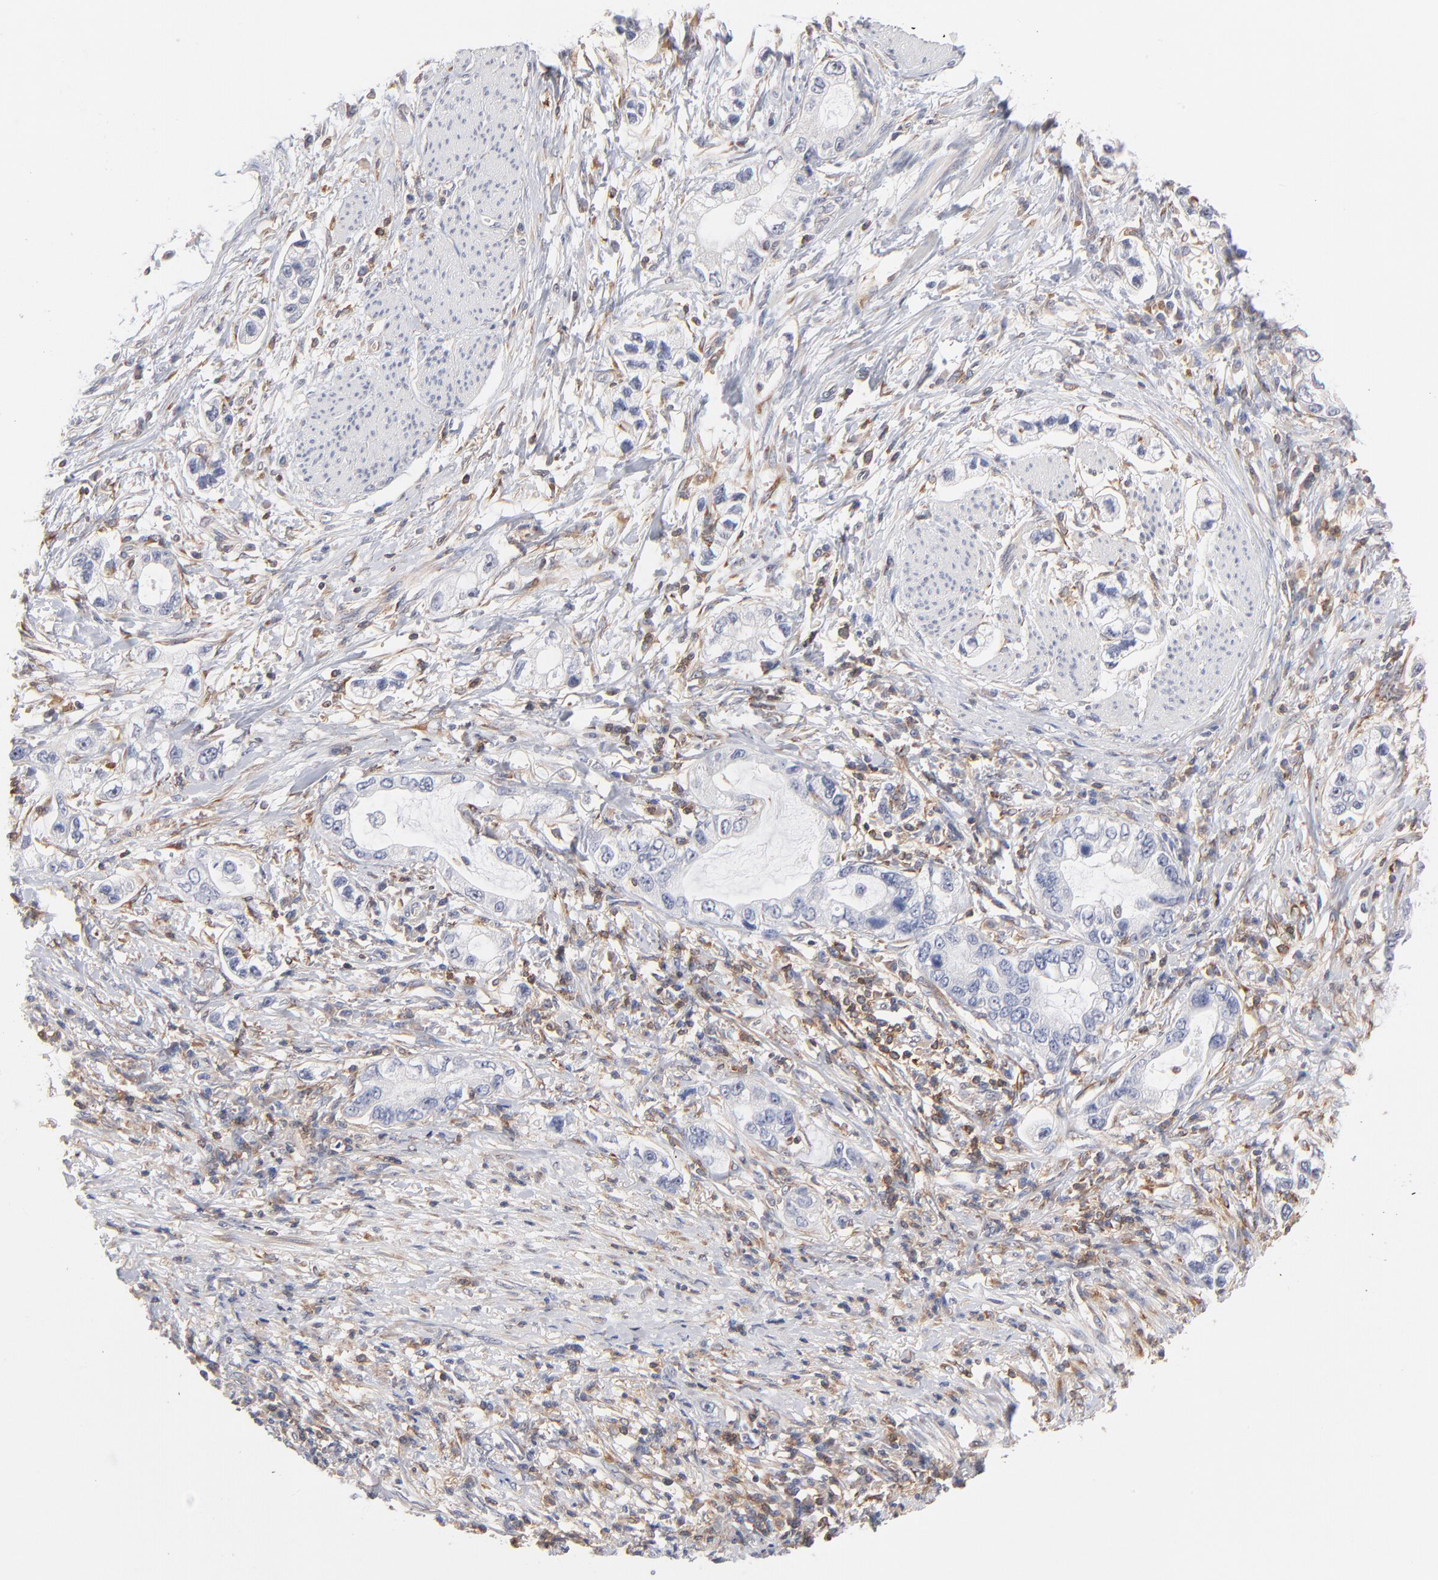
{"staining": {"intensity": "negative", "quantity": "none", "location": "none"}, "tissue": "stomach cancer", "cell_type": "Tumor cells", "image_type": "cancer", "snomed": [{"axis": "morphology", "description": "Adenocarcinoma, NOS"}, {"axis": "topography", "description": "Stomach, lower"}], "caption": "The micrograph demonstrates no staining of tumor cells in stomach adenocarcinoma.", "gene": "WIPF1", "patient": {"sex": "female", "age": 93}}